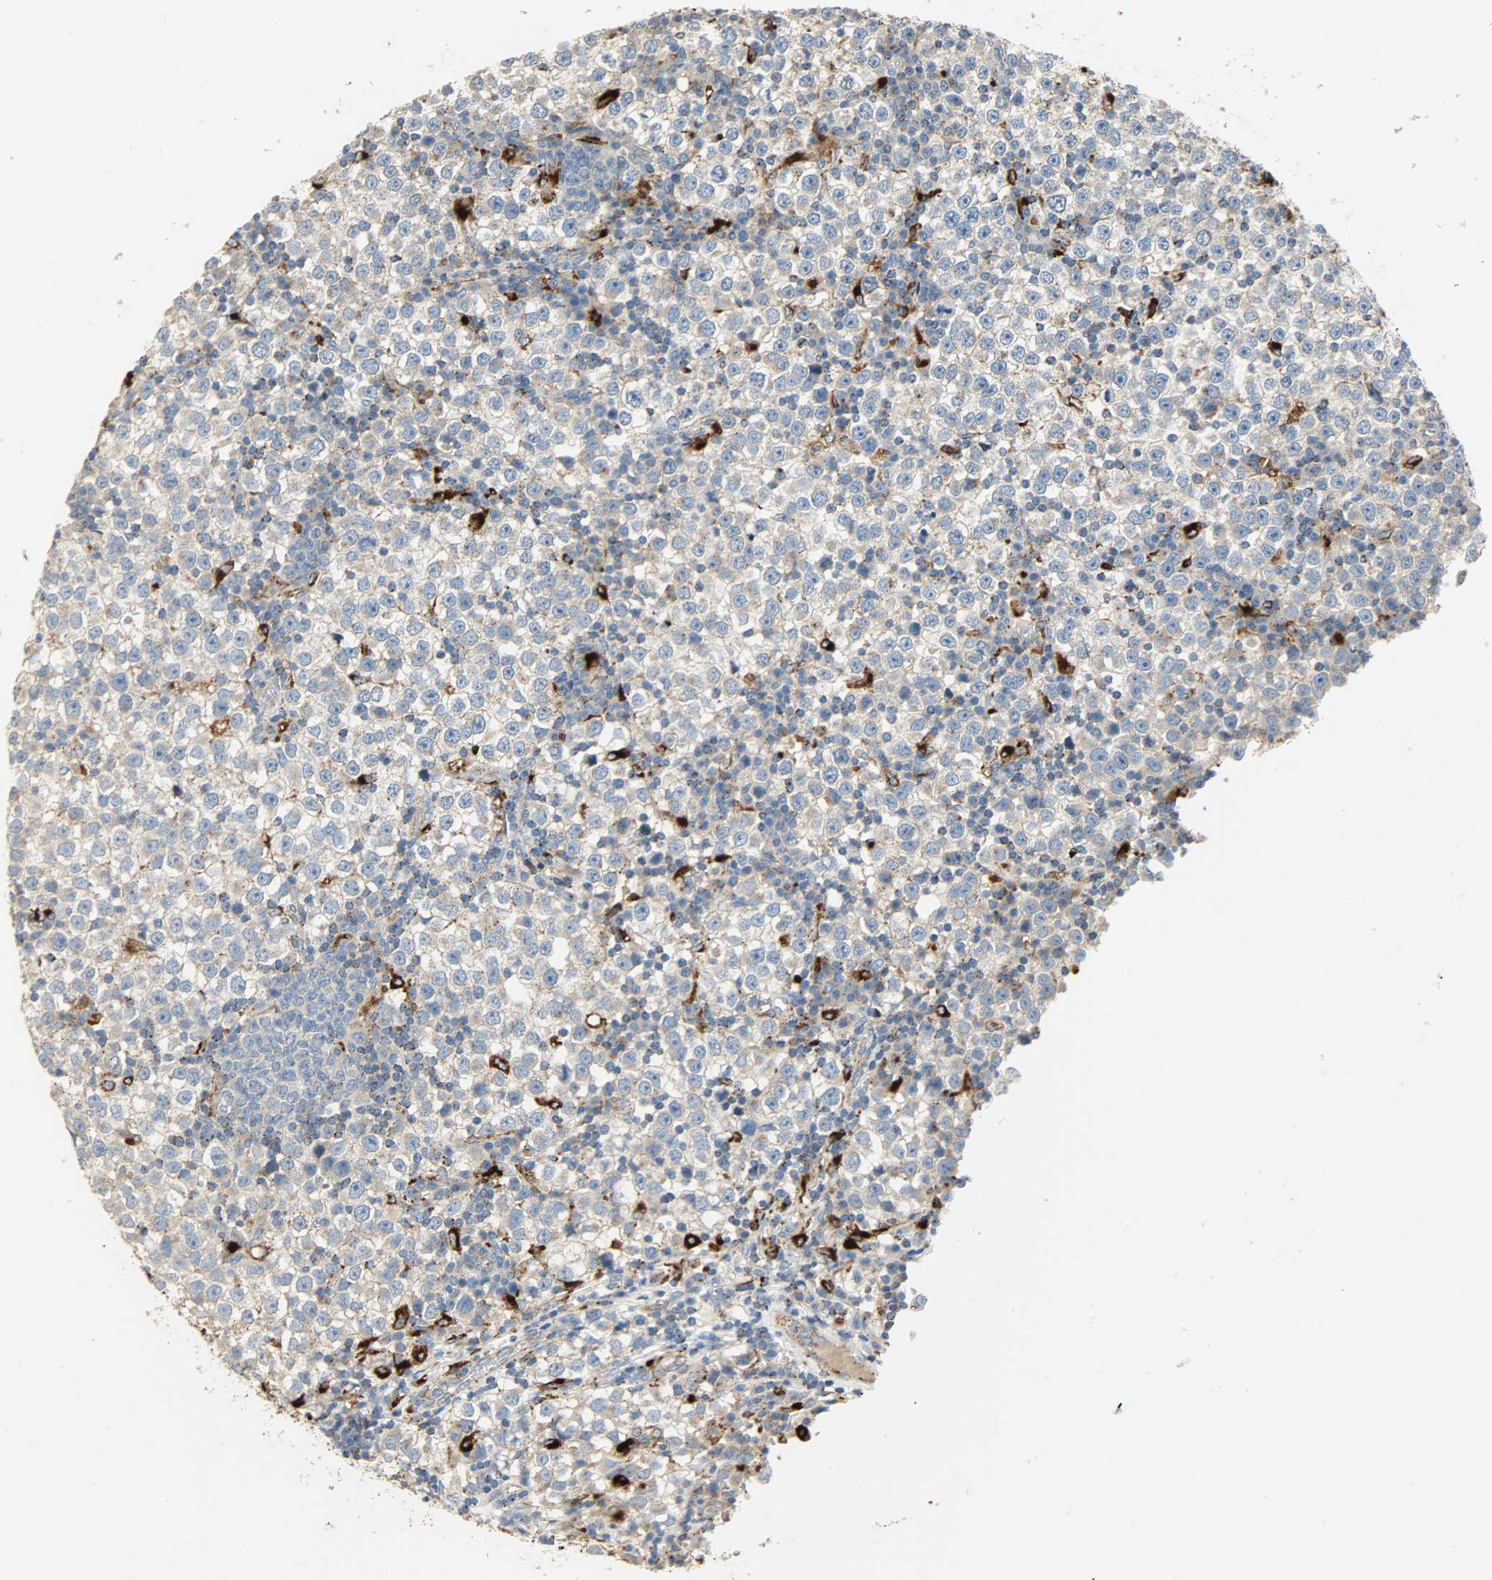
{"staining": {"intensity": "weak", "quantity": "25%-75%", "location": "cytoplasmic/membranous"}, "tissue": "testis cancer", "cell_type": "Tumor cells", "image_type": "cancer", "snomed": [{"axis": "morphology", "description": "Seminoma, NOS"}, {"axis": "topography", "description": "Testis"}], "caption": "Protein expression analysis of human seminoma (testis) reveals weak cytoplasmic/membranous staining in approximately 25%-75% of tumor cells. (DAB = brown stain, brightfield microscopy at high magnification).", "gene": "ASAH1", "patient": {"sex": "male", "age": 65}}